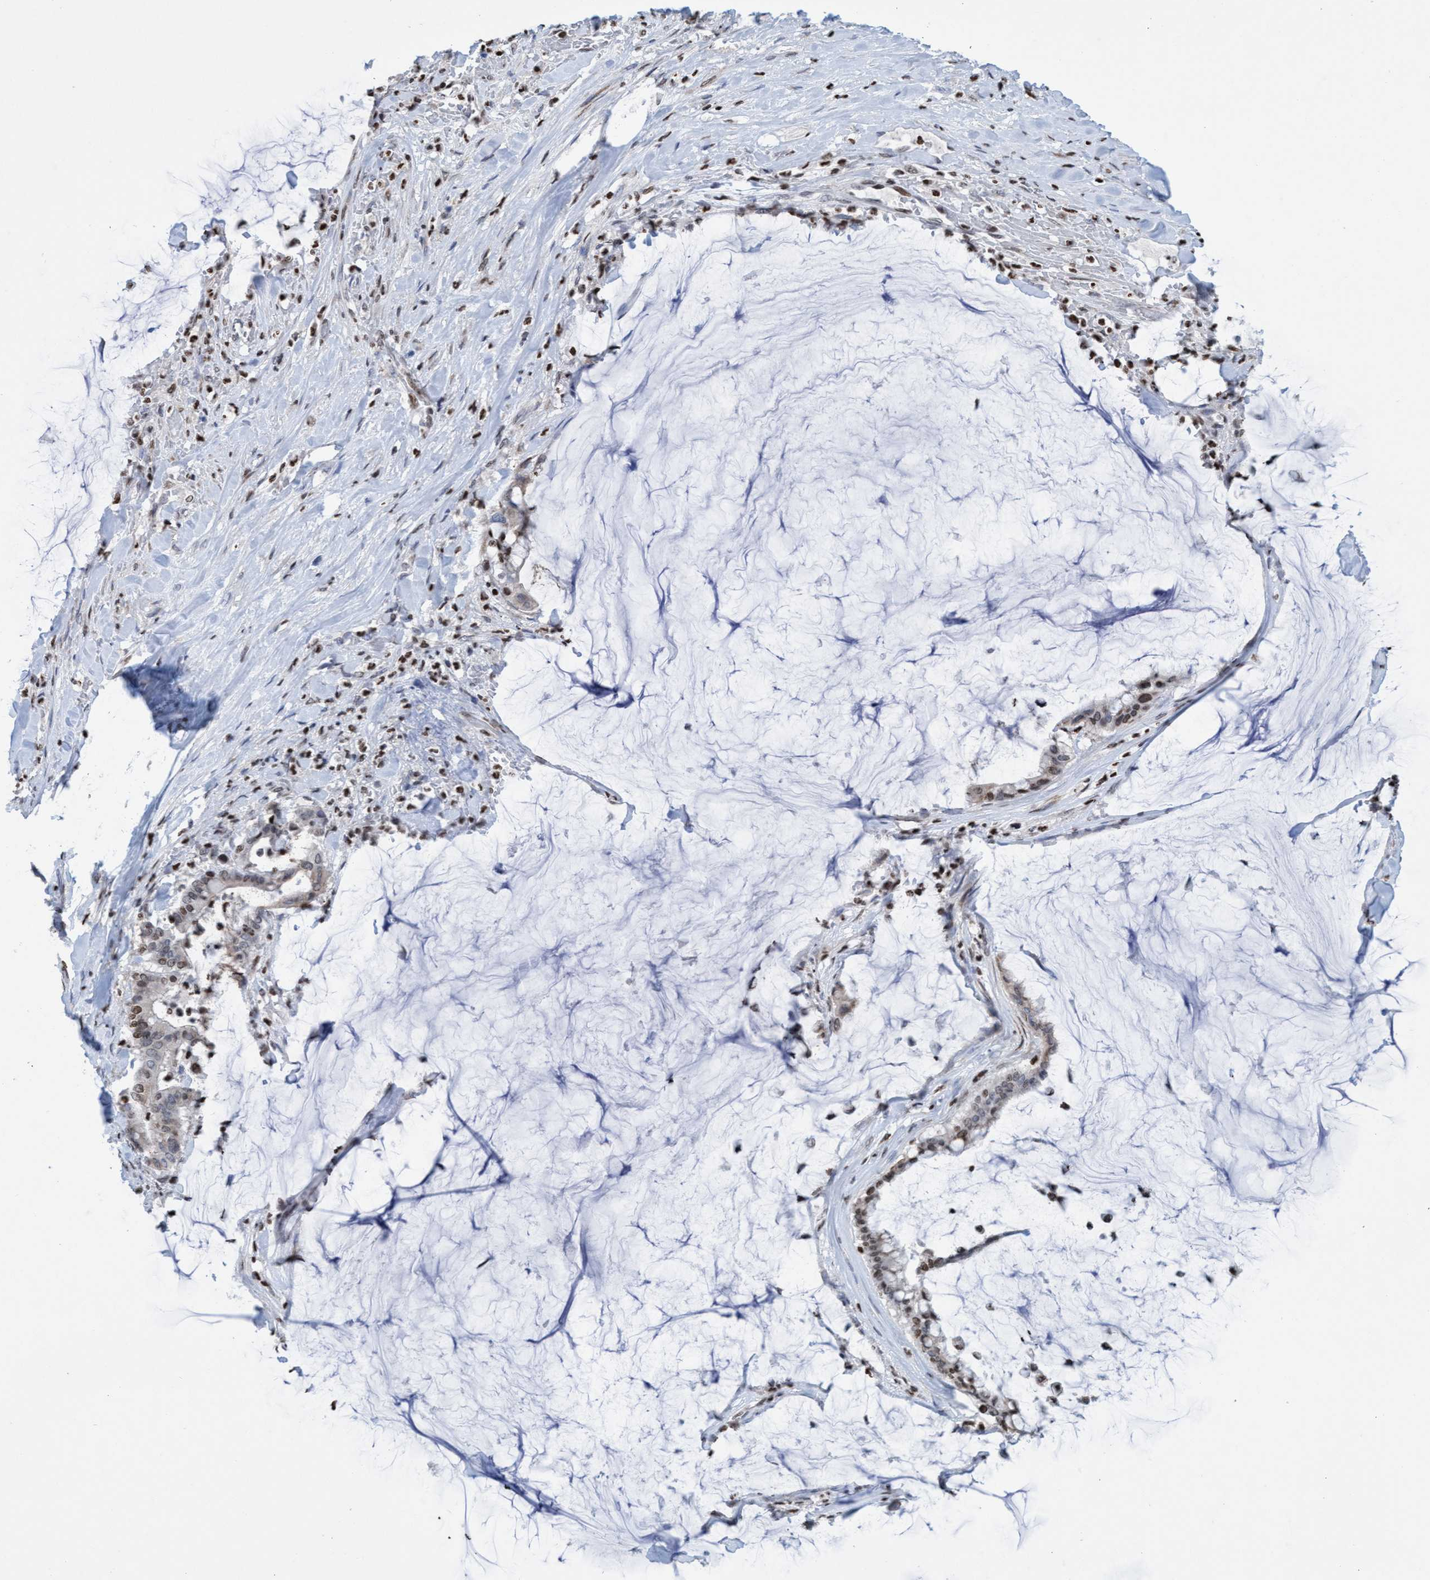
{"staining": {"intensity": "weak", "quantity": "25%-75%", "location": "nuclear"}, "tissue": "pancreatic cancer", "cell_type": "Tumor cells", "image_type": "cancer", "snomed": [{"axis": "morphology", "description": "Adenocarcinoma, NOS"}, {"axis": "topography", "description": "Pancreas"}], "caption": "Weak nuclear protein positivity is appreciated in about 25%-75% of tumor cells in pancreatic adenocarcinoma.", "gene": "CBX2", "patient": {"sex": "male", "age": 41}}